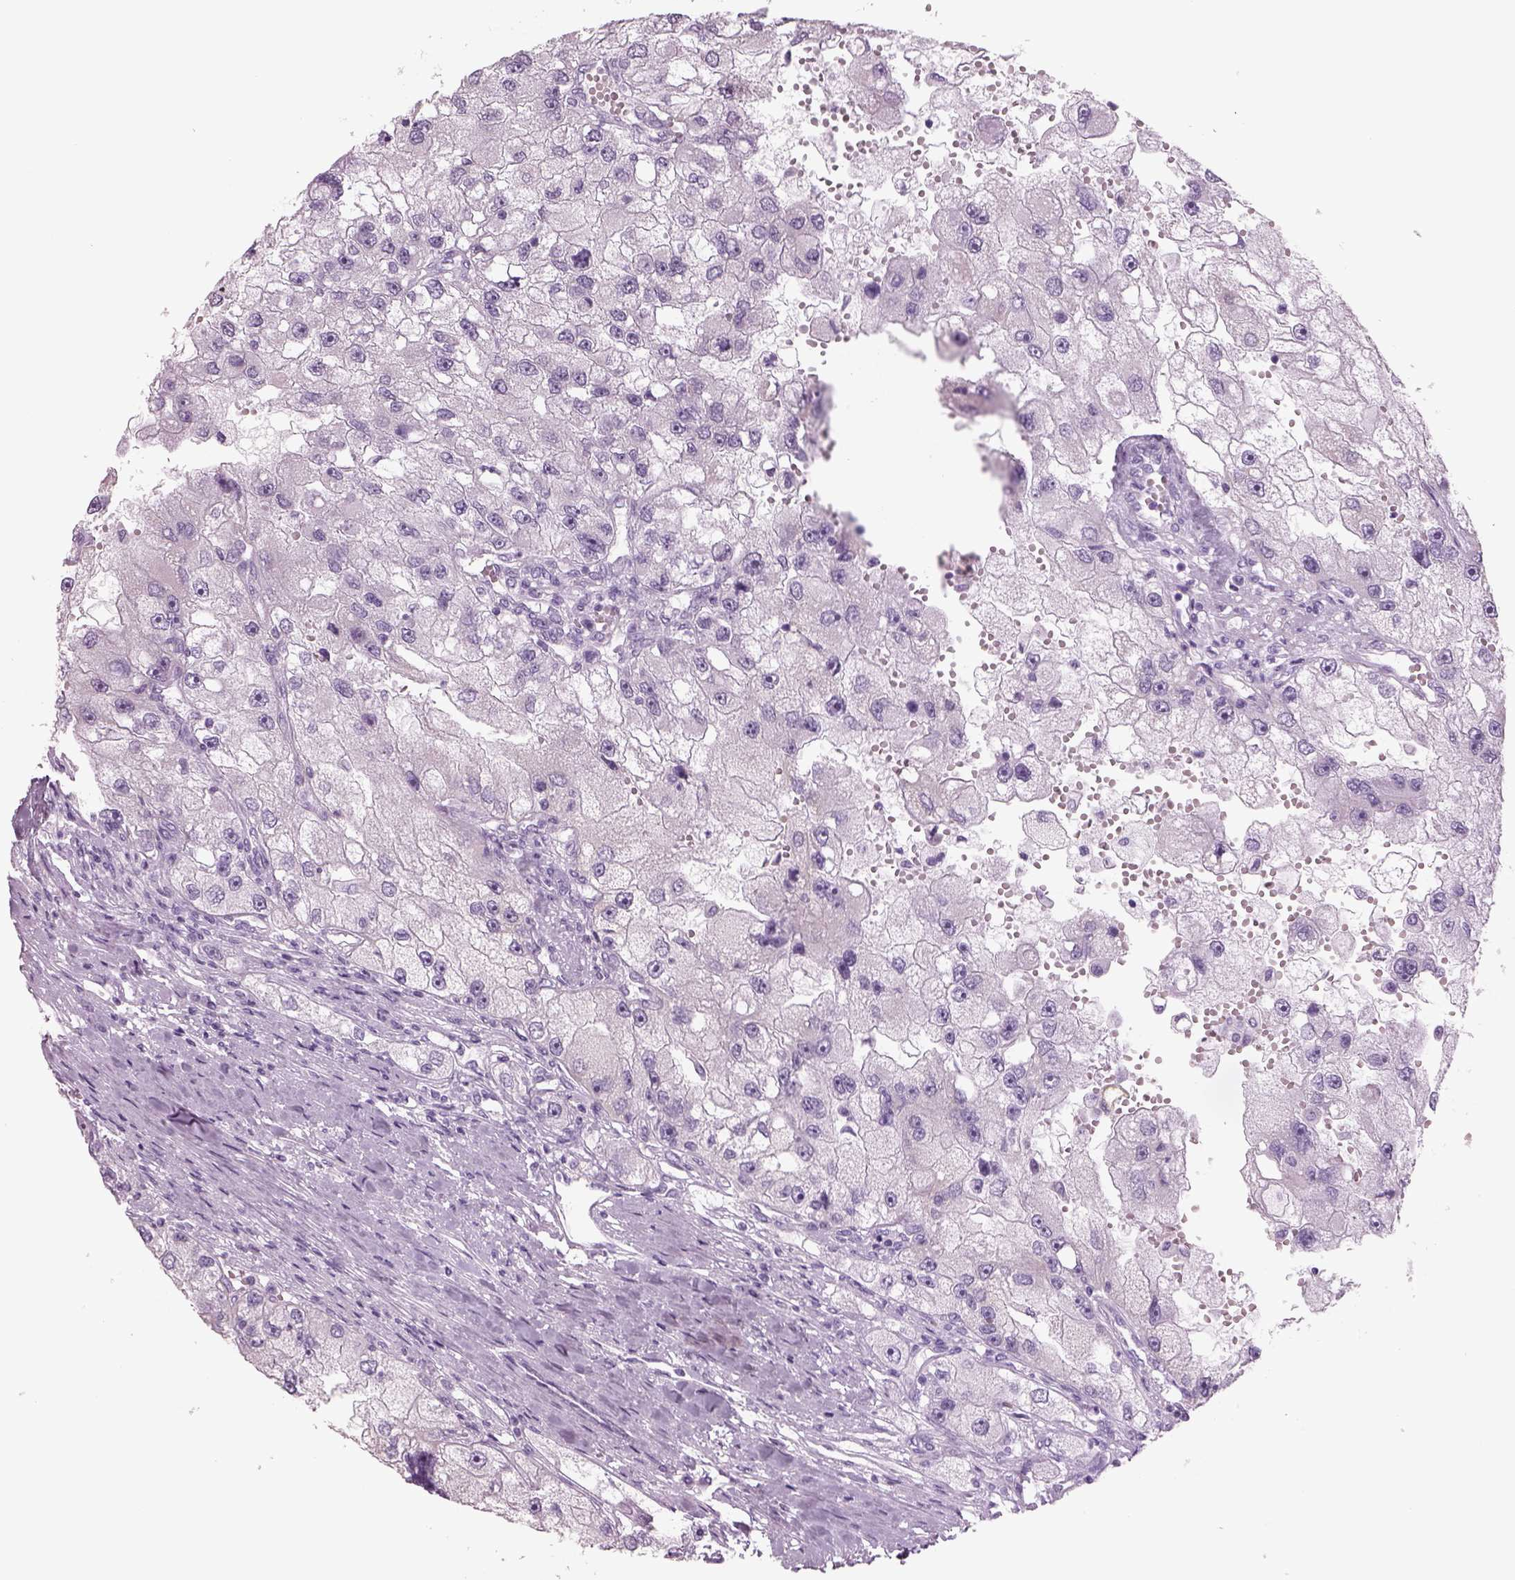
{"staining": {"intensity": "negative", "quantity": "none", "location": "none"}, "tissue": "renal cancer", "cell_type": "Tumor cells", "image_type": "cancer", "snomed": [{"axis": "morphology", "description": "Adenocarcinoma, NOS"}, {"axis": "topography", "description": "Kidney"}], "caption": "A histopathology image of human renal cancer (adenocarcinoma) is negative for staining in tumor cells.", "gene": "RHO", "patient": {"sex": "male", "age": 63}}